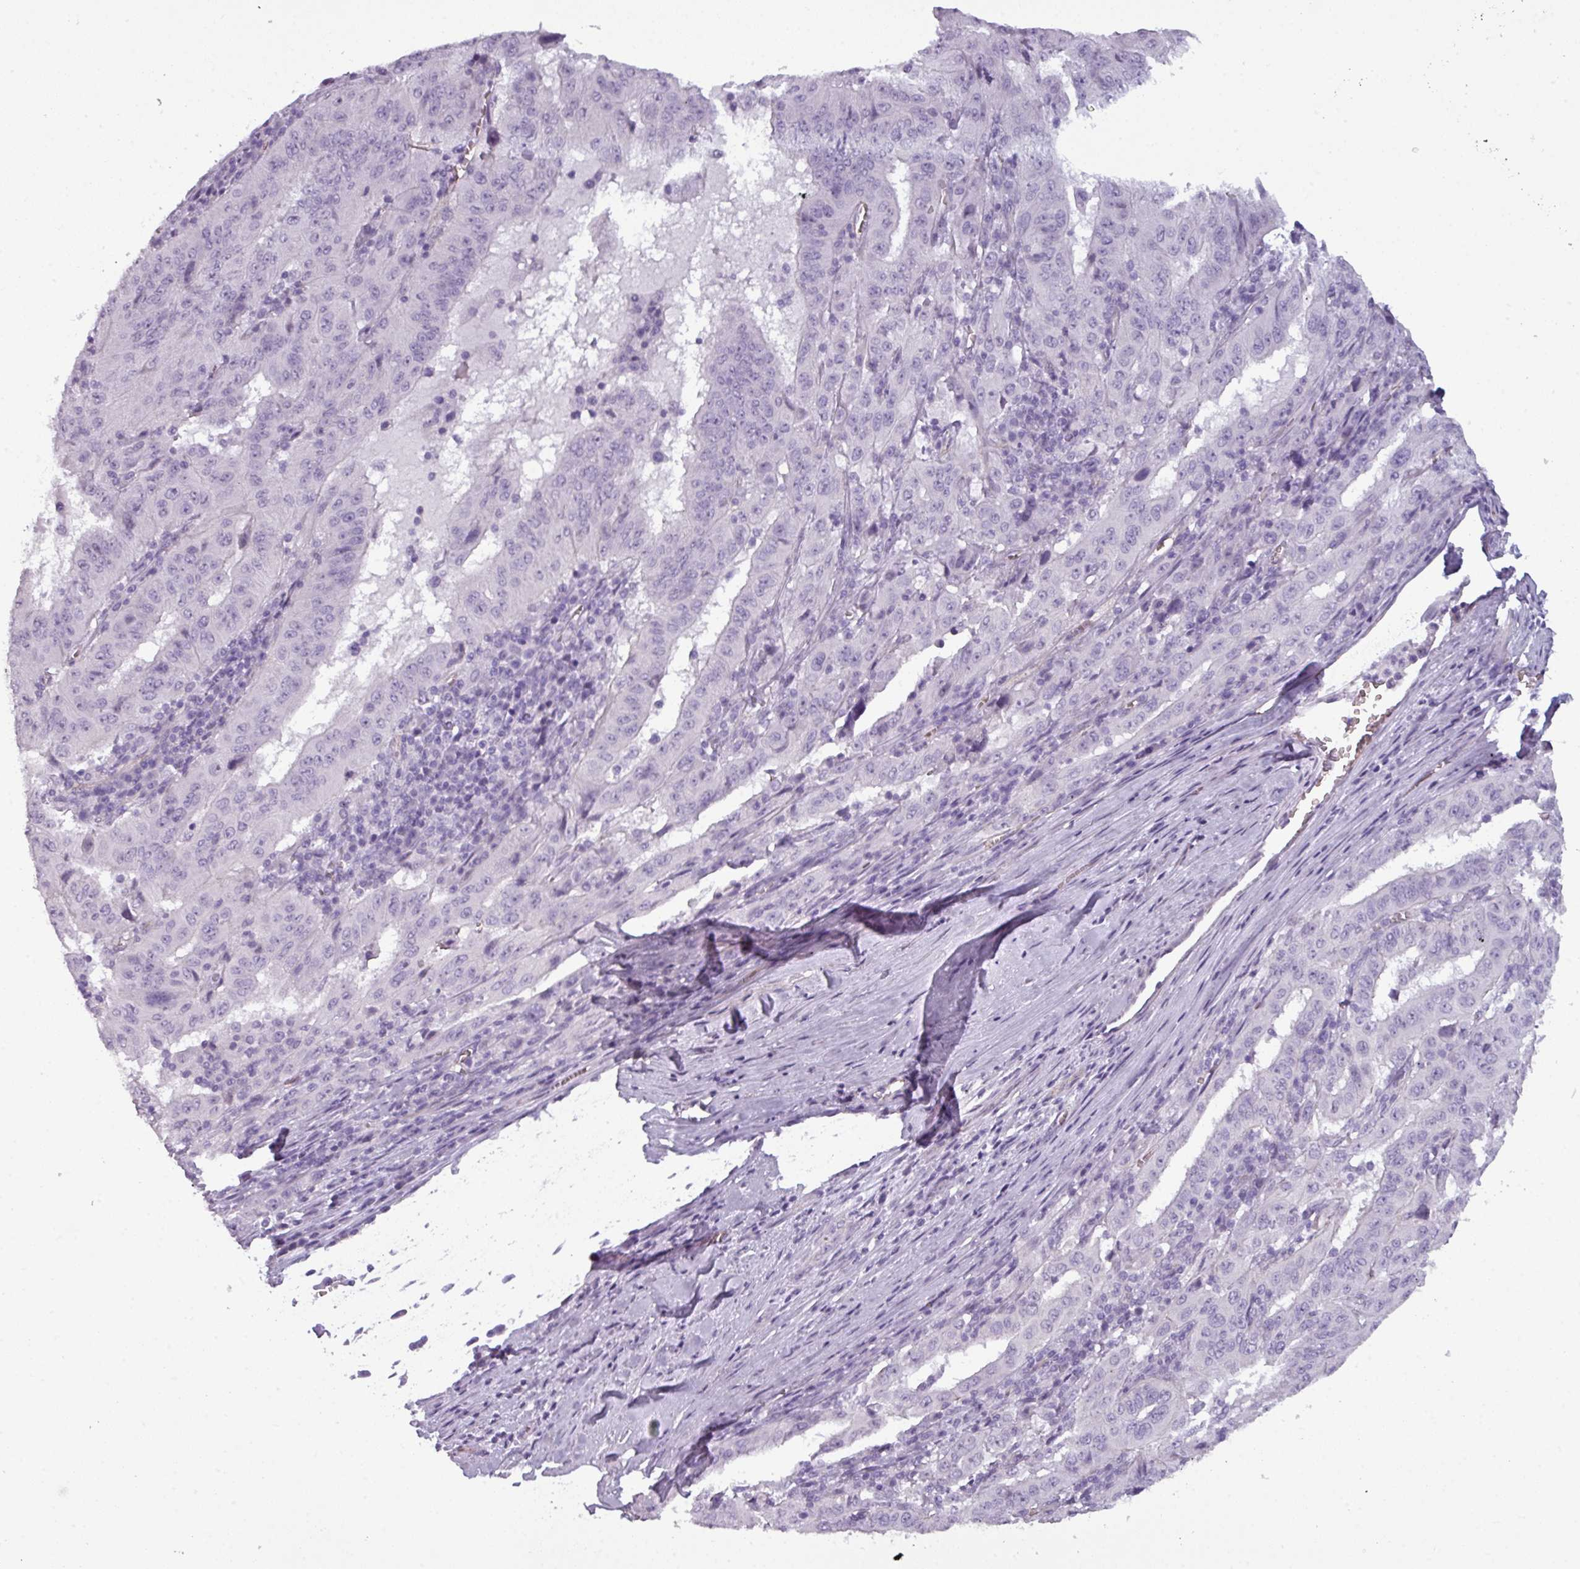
{"staining": {"intensity": "negative", "quantity": "none", "location": "none"}, "tissue": "pancreatic cancer", "cell_type": "Tumor cells", "image_type": "cancer", "snomed": [{"axis": "morphology", "description": "Adenocarcinoma, NOS"}, {"axis": "topography", "description": "Pancreas"}], "caption": "Pancreatic cancer was stained to show a protein in brown. There is no significant positivity in tumor cells.", "gene": "AREL1", "patient": {"sex": "male", "age": 63}}